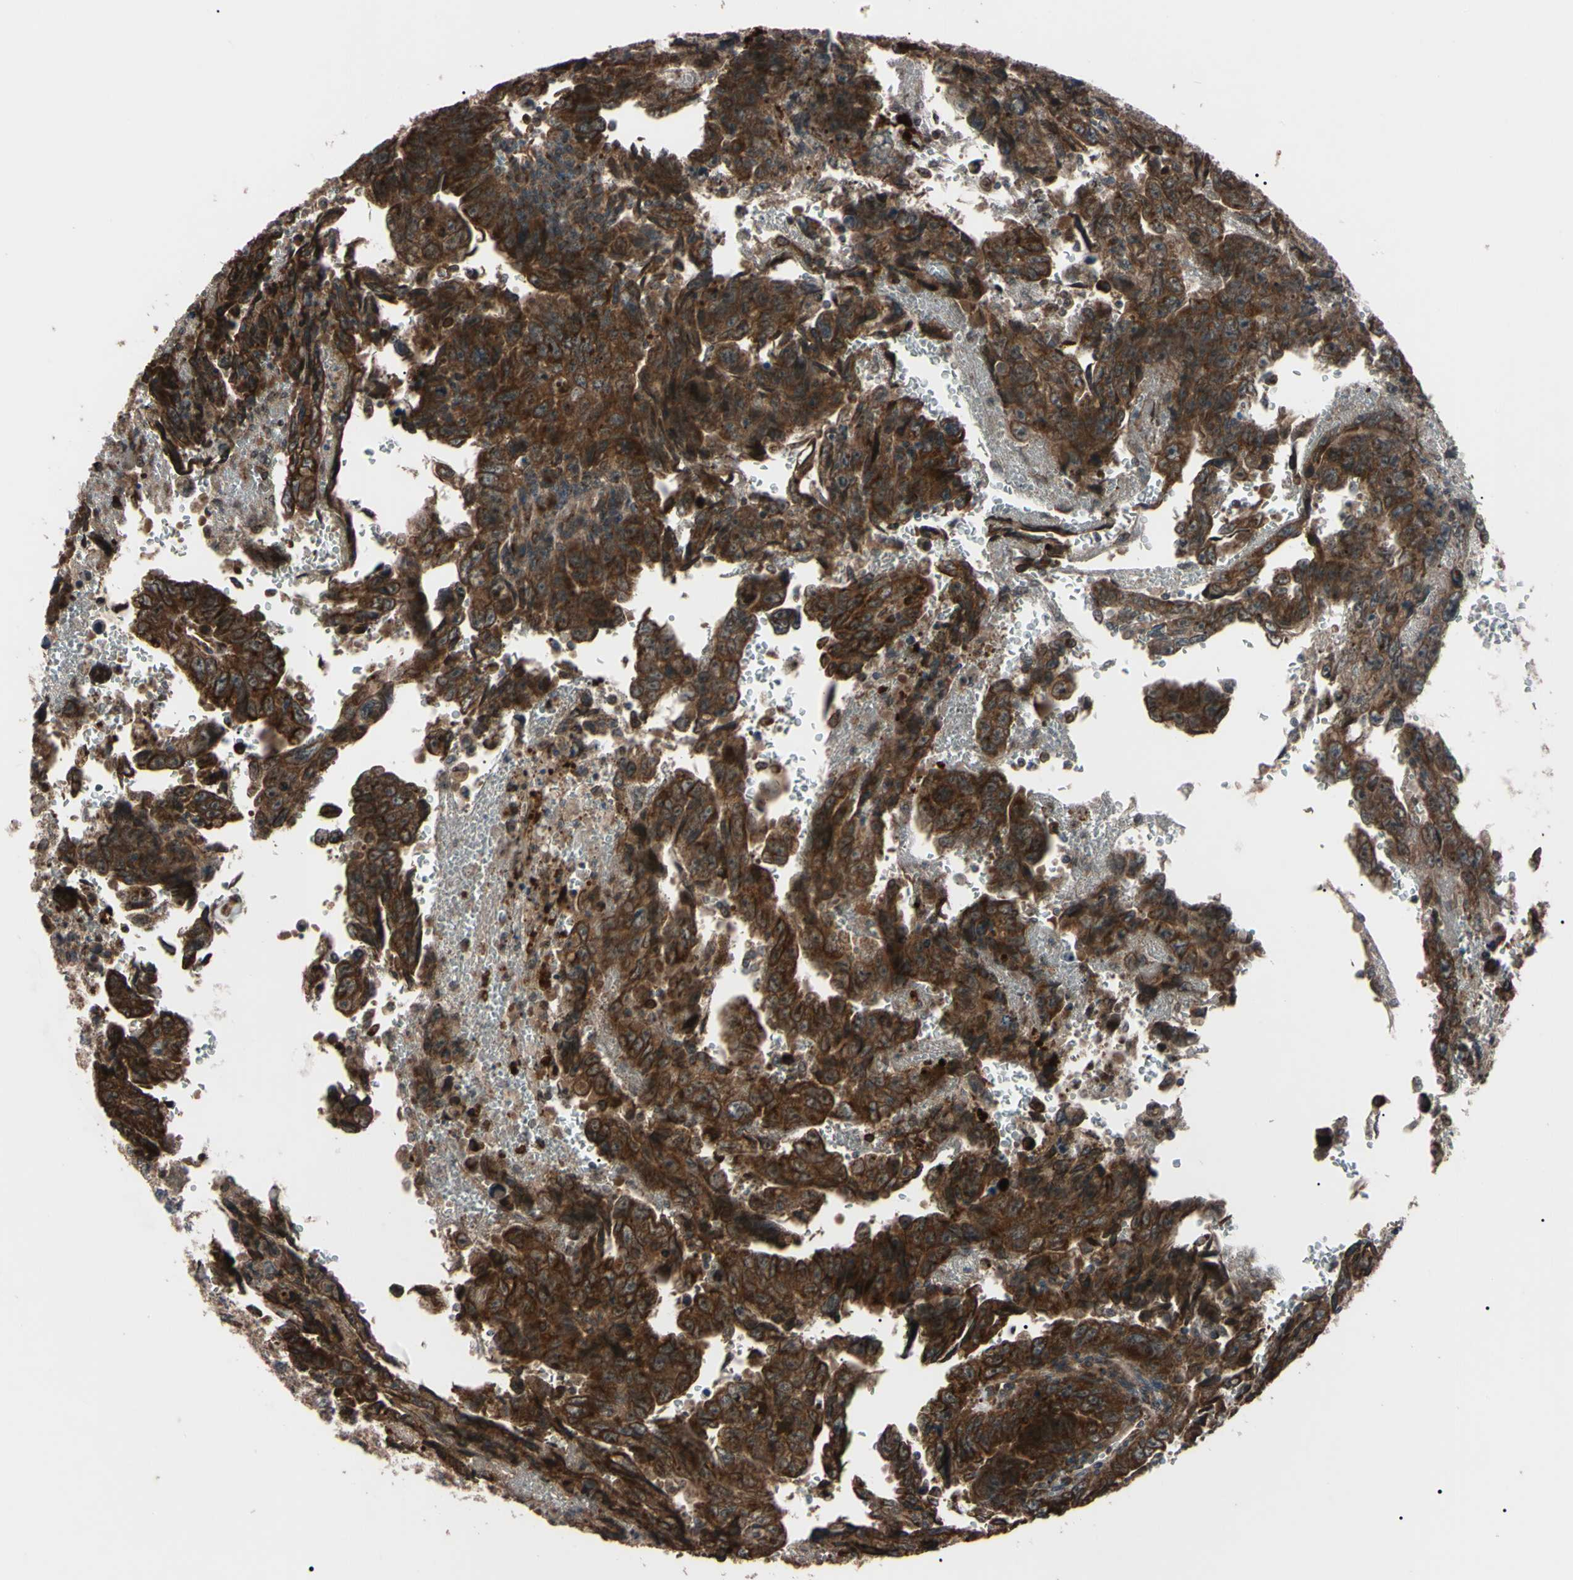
{"staining": {"intensity": "strong", "quantity": ">75%", "location": "cytoplasmic/membranous"}, "tissue": "testis cancer", "cell_type": "Tumor cells", "image_type": "cancer", "snomed": [{"axis": "morphology", "description": "Carcinoma, Embryonal, NOS"}, {"axis": "topography", "description": "Testis"}], "caption": "A brown stain highlights strong cytoplasmic/membranous positivity of a protein in human testis cancer tumor cells.", "gene": "GUCY1B1", "patient": {"sex": "male", "age": 28}}